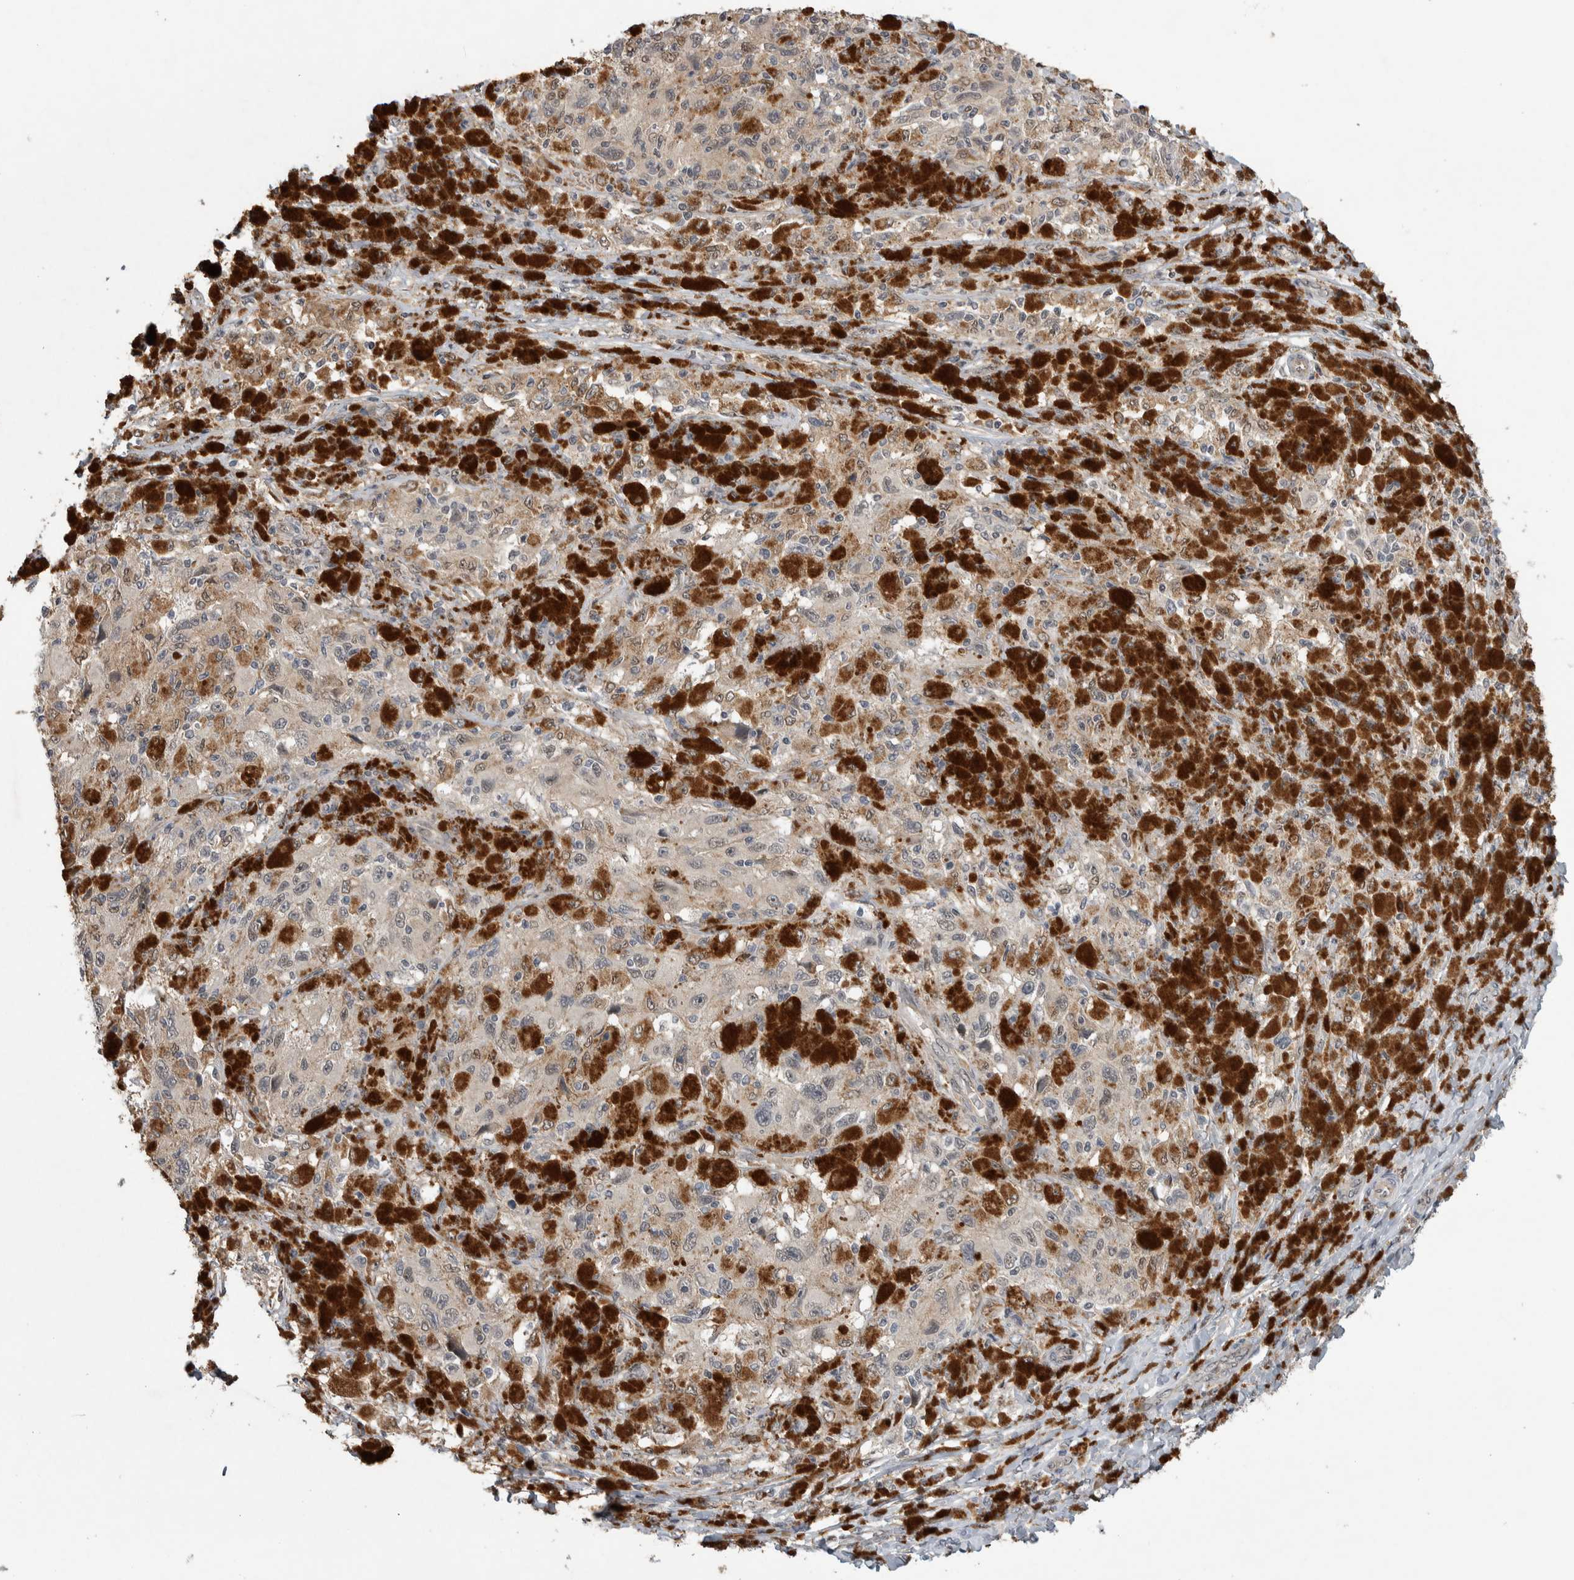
{"staining": {"intensity": "weak", "quantity": "<25%", "location": "cytoplasmic/membranous"}, "tissue": "melanoma", "cell_type": "Tumor cells", "image_type": "cancer", "snomed": [{"axis": "morphology", "description": "Malignant melanoma, NOS"}, {"axis": "topography", "description": "Skin"}], "caption": "IHC photomicrograph of human melanoma stained for a protein (brown), which exhibits no positivity in tumor cells.", "gene": "PRDM4", "patient": {"sex": "female", "age": 73}}